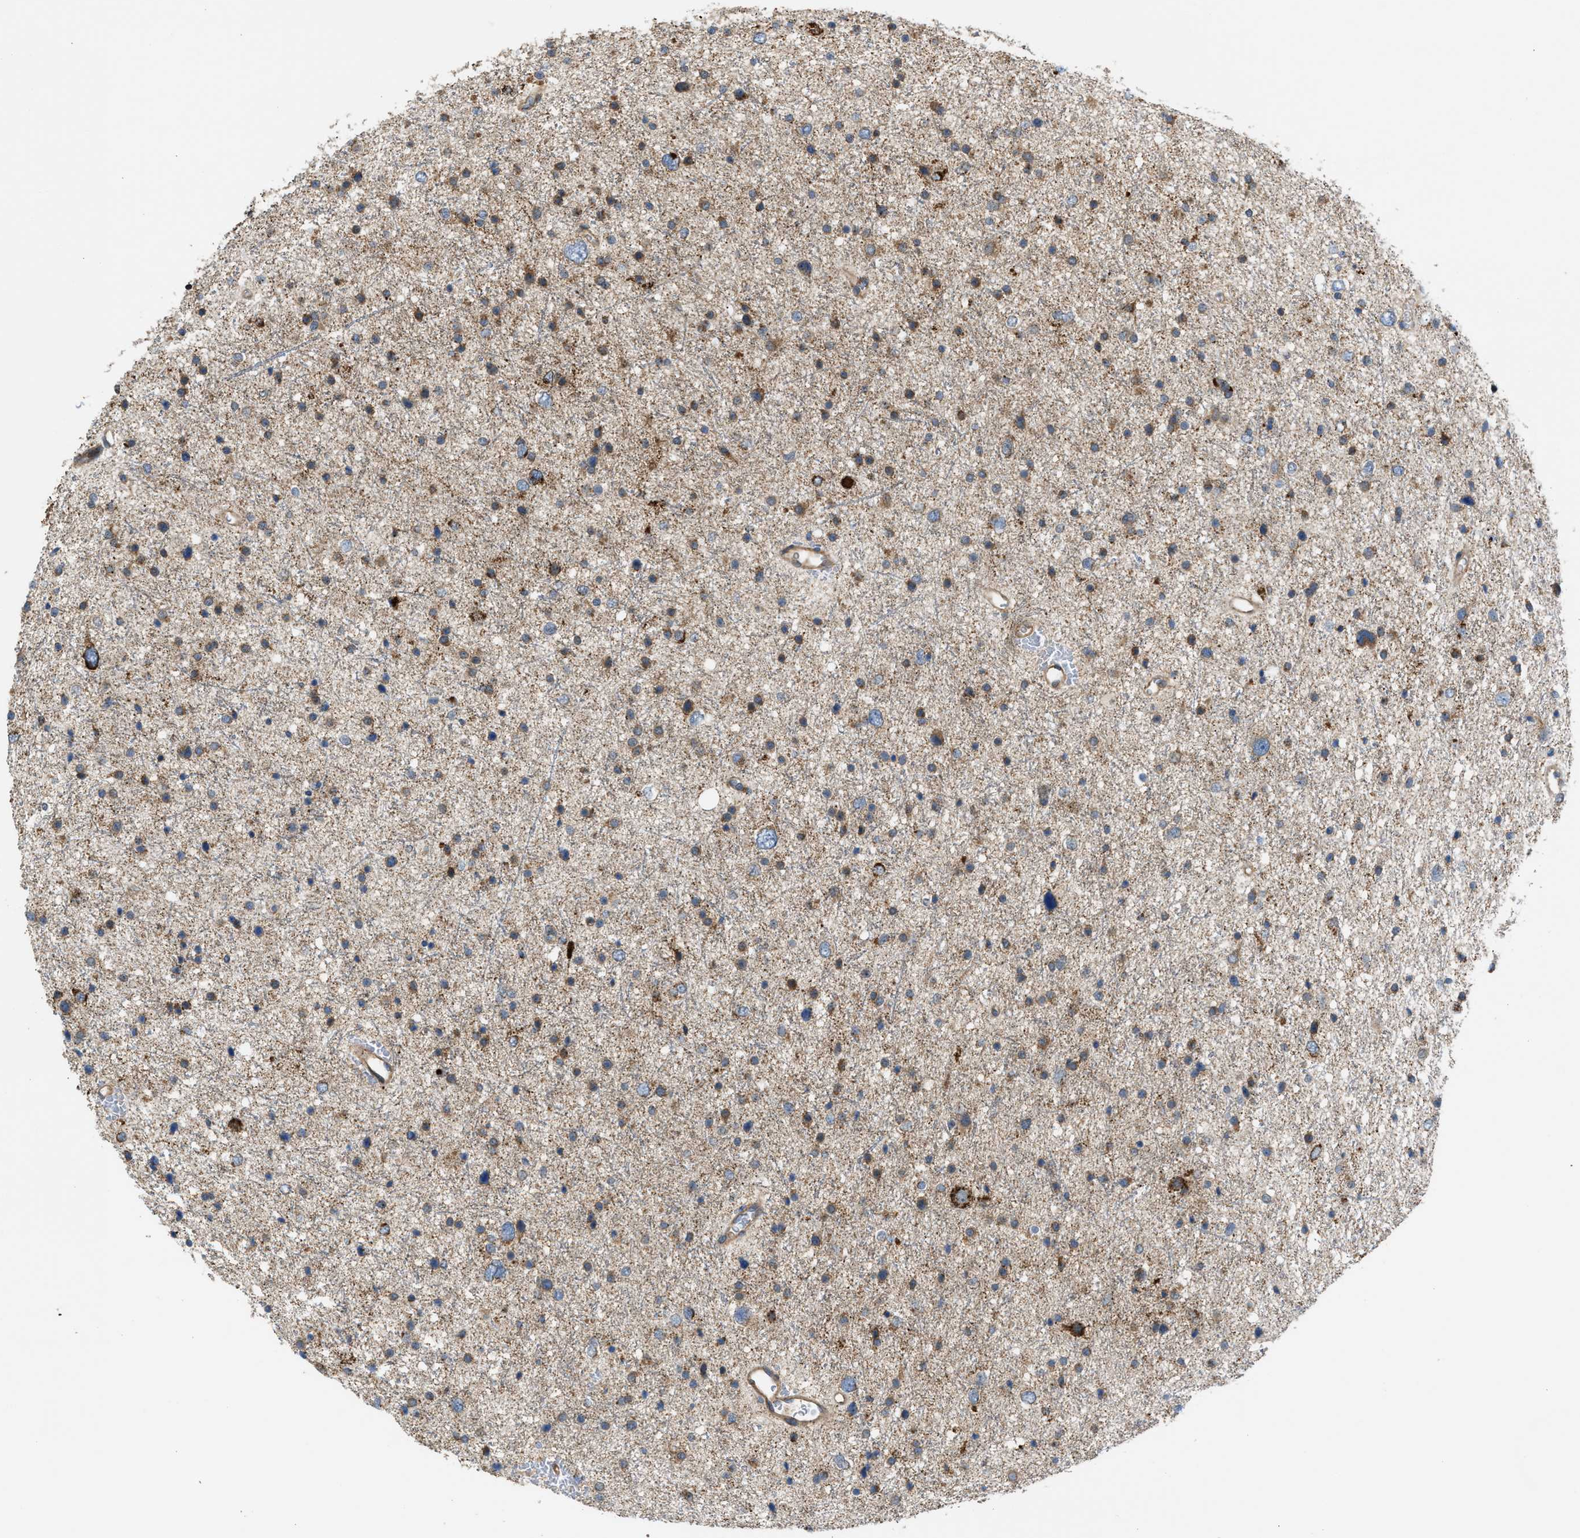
{"staining": {"intensity": "moderate", "quantity": "25%-75%", "location": "cytoplasmic/membranous"}, "tissue": "glioma", "cell_type": "Tumor cells", "image_type": "cancer", "snomed": [{"axis": "morphology", "description": "Glioma, malignant, Low grade"}, {"axis": "topography", "description": "Brain"}], "caption": "The immunohistochemical stain shows moderate cytoplasmic/membranous expression in tumor cells of malignant low-grade glioma tissue.", "gene": "PDCL", "patient": {"sex": "female", "age": 37}}